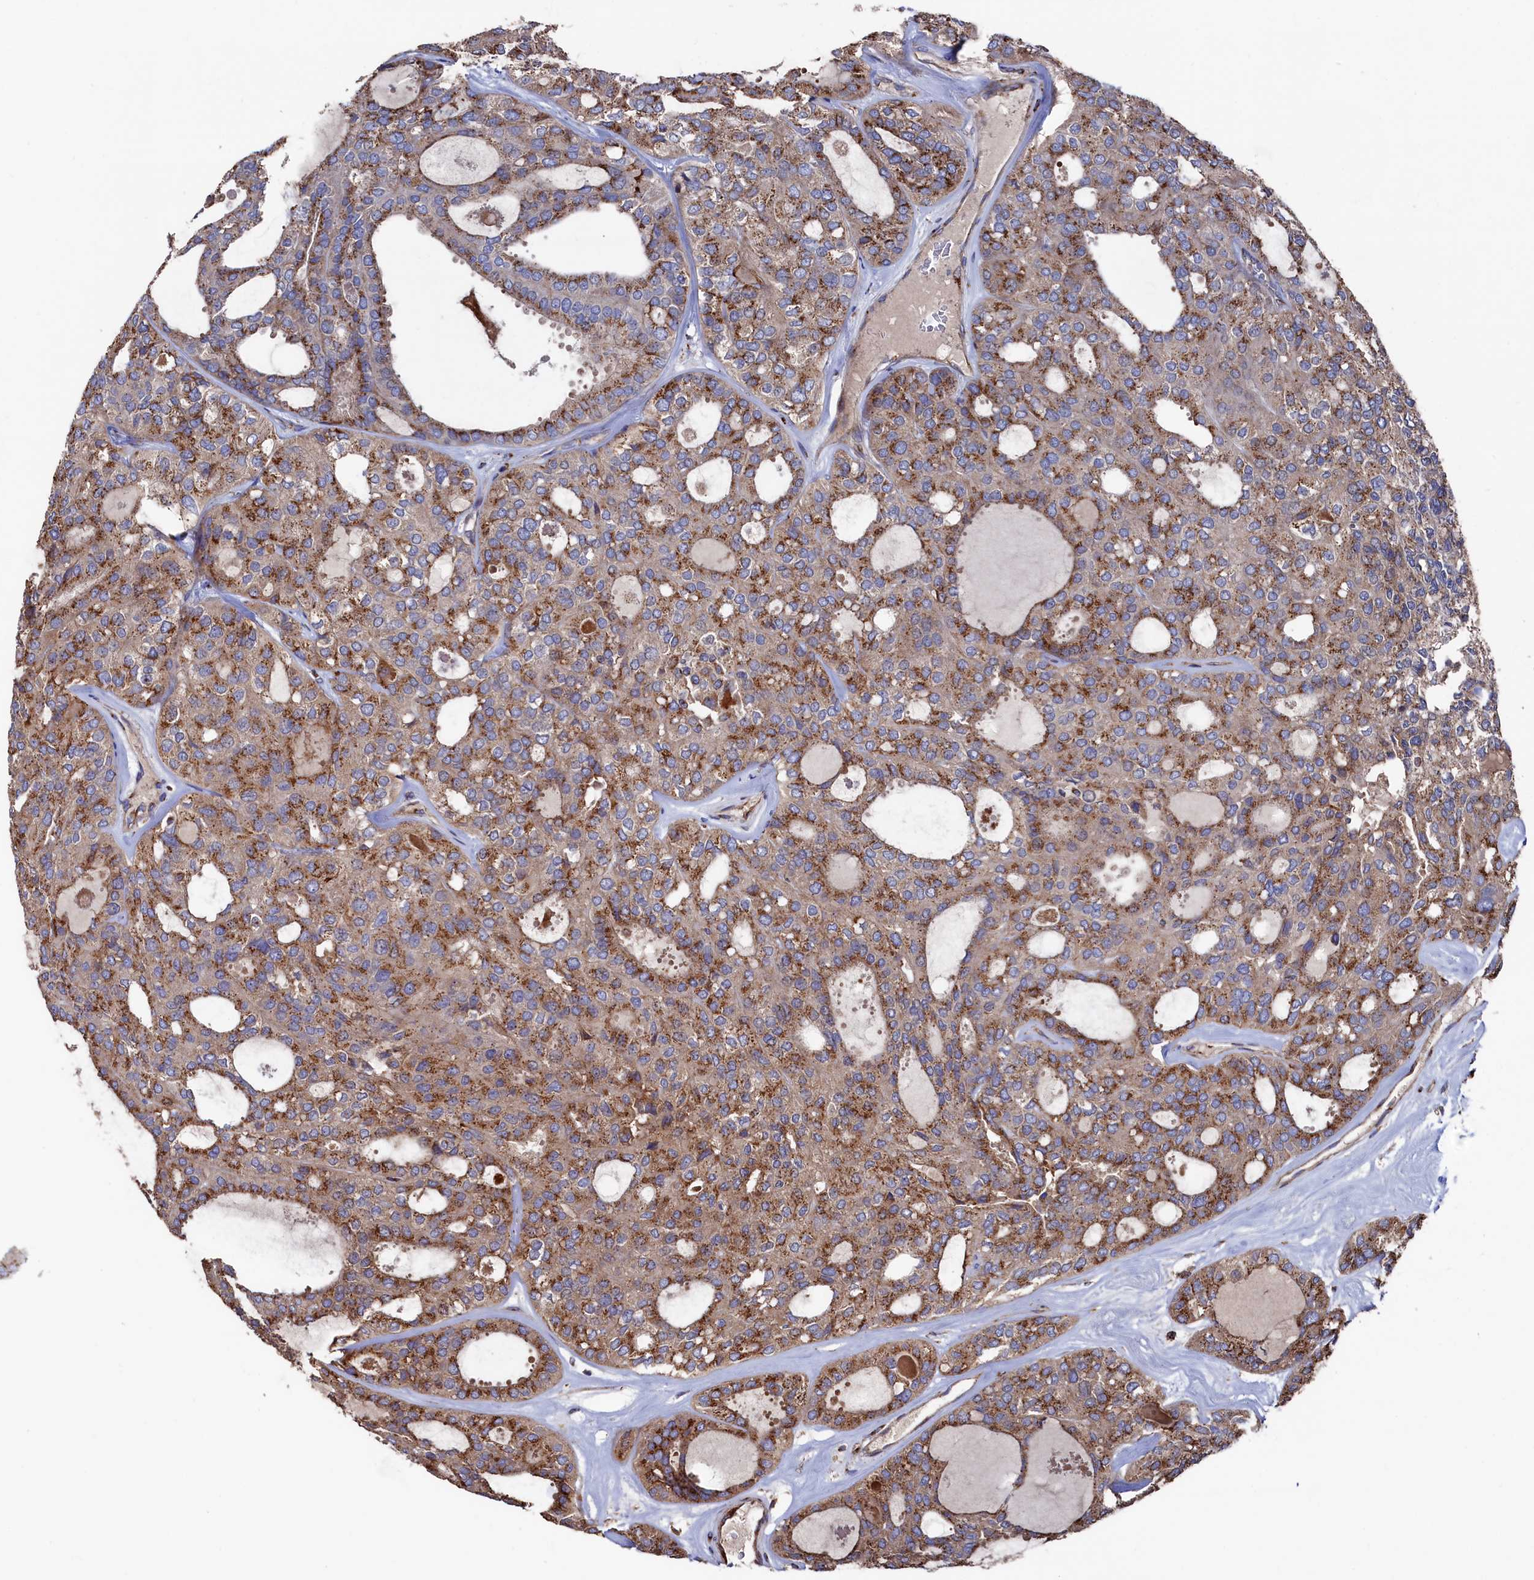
{"staining": {"intensity": "moderate", "quantity": ">75%", "location": "cytoplasmic/membranous"}, "tissue": "thyroid cancer", "cell_type": "Tumor cells", "image_type": "cancer", "snomed": [{"axis": "morphology", "description": "Follicular adenoma carcinoma, NOS"}, {"axis": "topography", "description": "Thyroid gland"}], "caption": "Immunohistochemical staining of thyroid cancer (follicular adenoma carcinoma) demonstrates medium levels of moderate cytoplasmic/membranous protein expression in approximately >75% of tumor cells.", "gene": "PRRC1", "patient": {"sex": "male", "age": 75}}